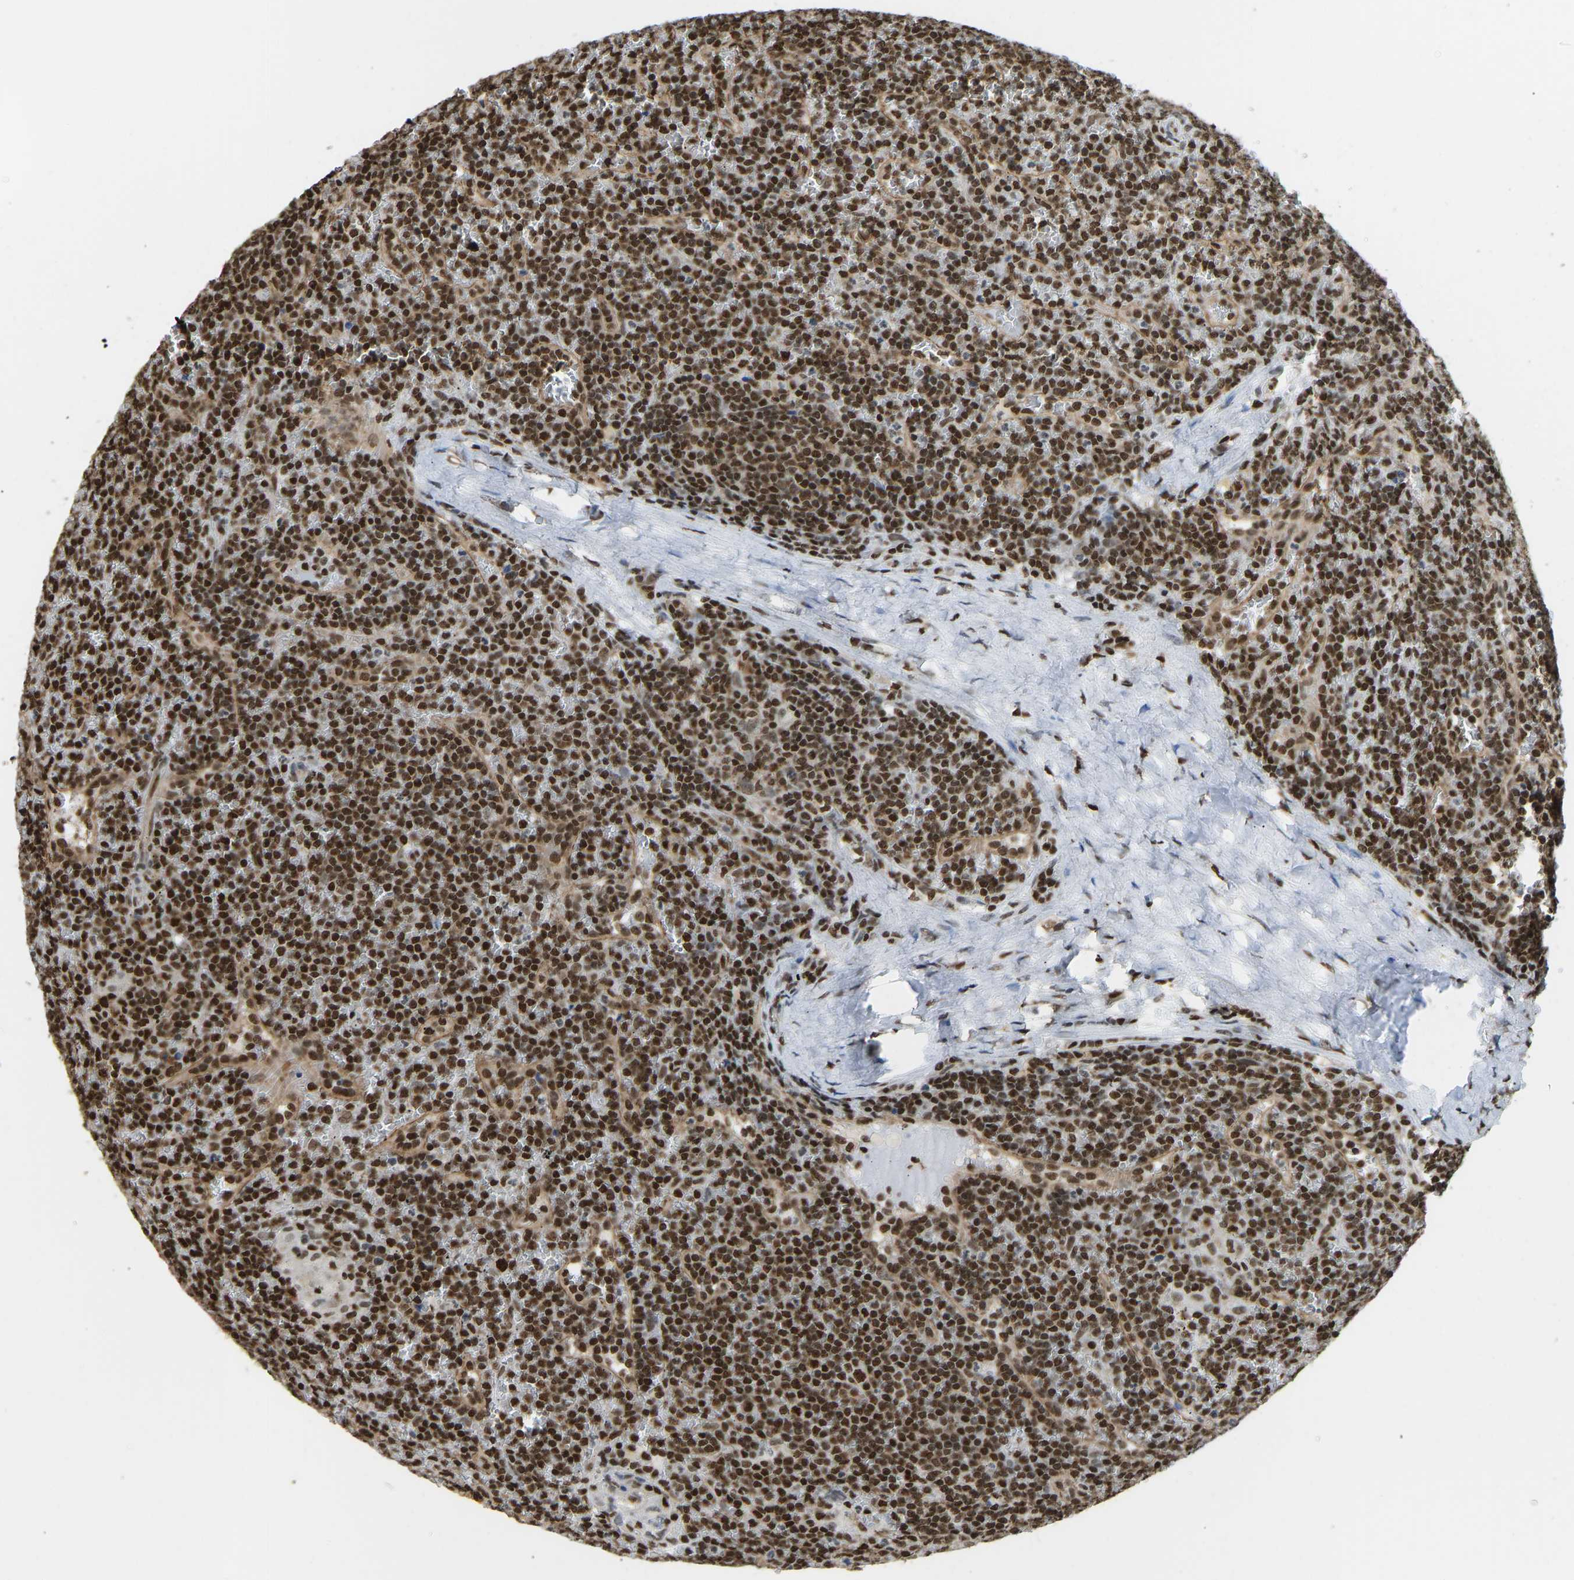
{"staining": {"intensity": "strong", "quantity": ">75%", "location": "cytoplasmic/membranous,nuclear"}, "tissue": "lymphoma", "cell_type": "Tumor cells", "image_type": "cancer", "snomed": [{"axis": "morphology", "description": "Malignant lymphoma, non-Hodgkin's type, Low grade"}, {"axis": "topography", "description": "Spleen"}], "caption": "Human low-grade malignant lymphoma, non-Hodgkin's type stained for a protein (brown) reveals strong cytoplasmic/membranous and nuclear positive expression in about >75% of tumor cells.", "gene": "ZSCAN20", "patient": {"sex": "female", "age": 19}}